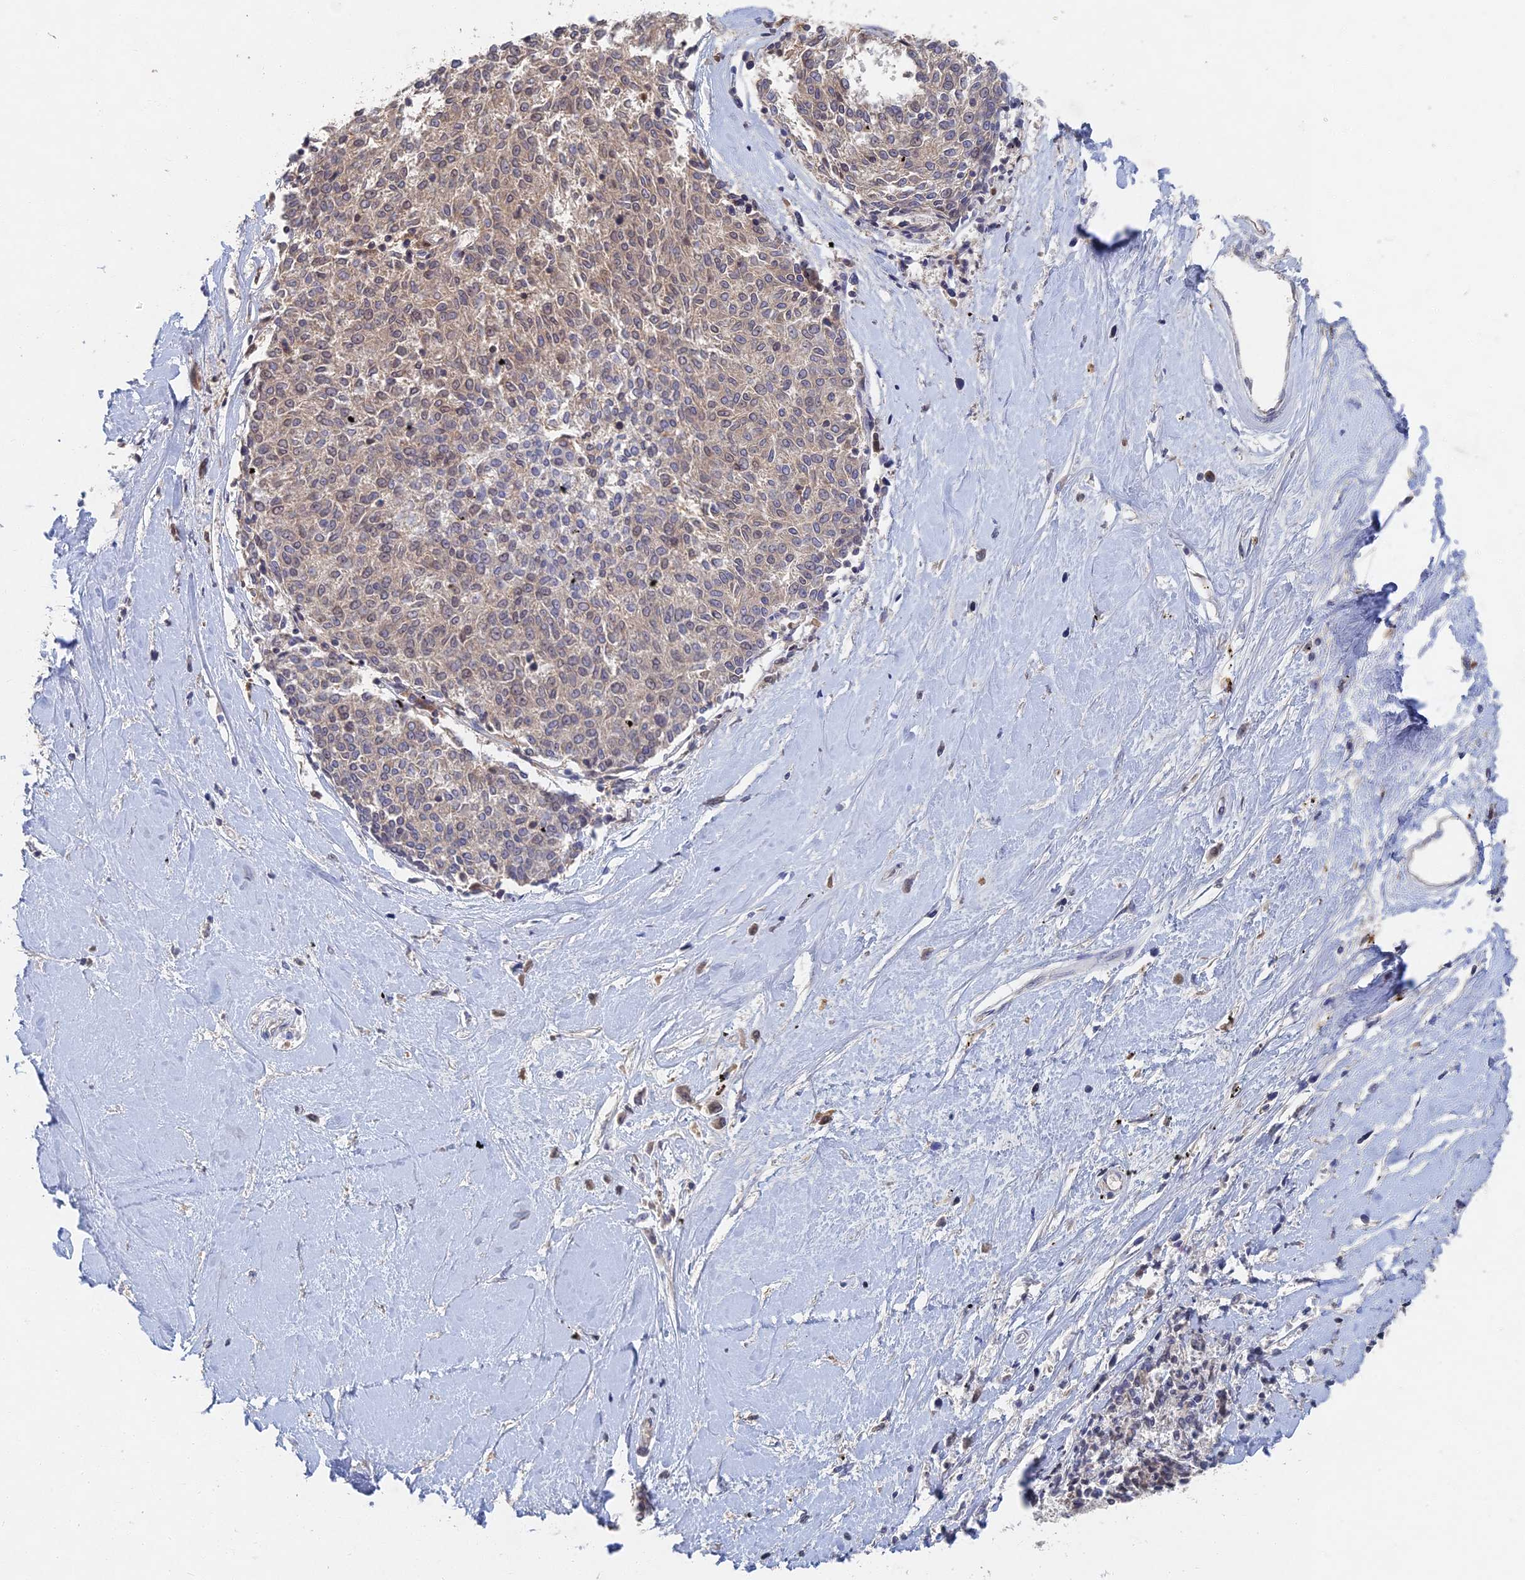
{"staining": {"intensity": "weak", "quantity": "25%-75%", "location": "nuclear"}, "tissue": "melanoma", "cell_type": "Tumor cells", "image_type": "cancer", "snomed": [{"axis": "morphology", "description": "Malignant melanoma, NOS"}, {"axis": "topography", "description": "Skin"}], "caption": "Immunohistochemistry of human malignant melanoma demonstrates low levels of weak nuclear positivity in about 25%-75% of tumor cells.", "gene": "GNA15", "patient": {"sex": "female", "age": 72}}